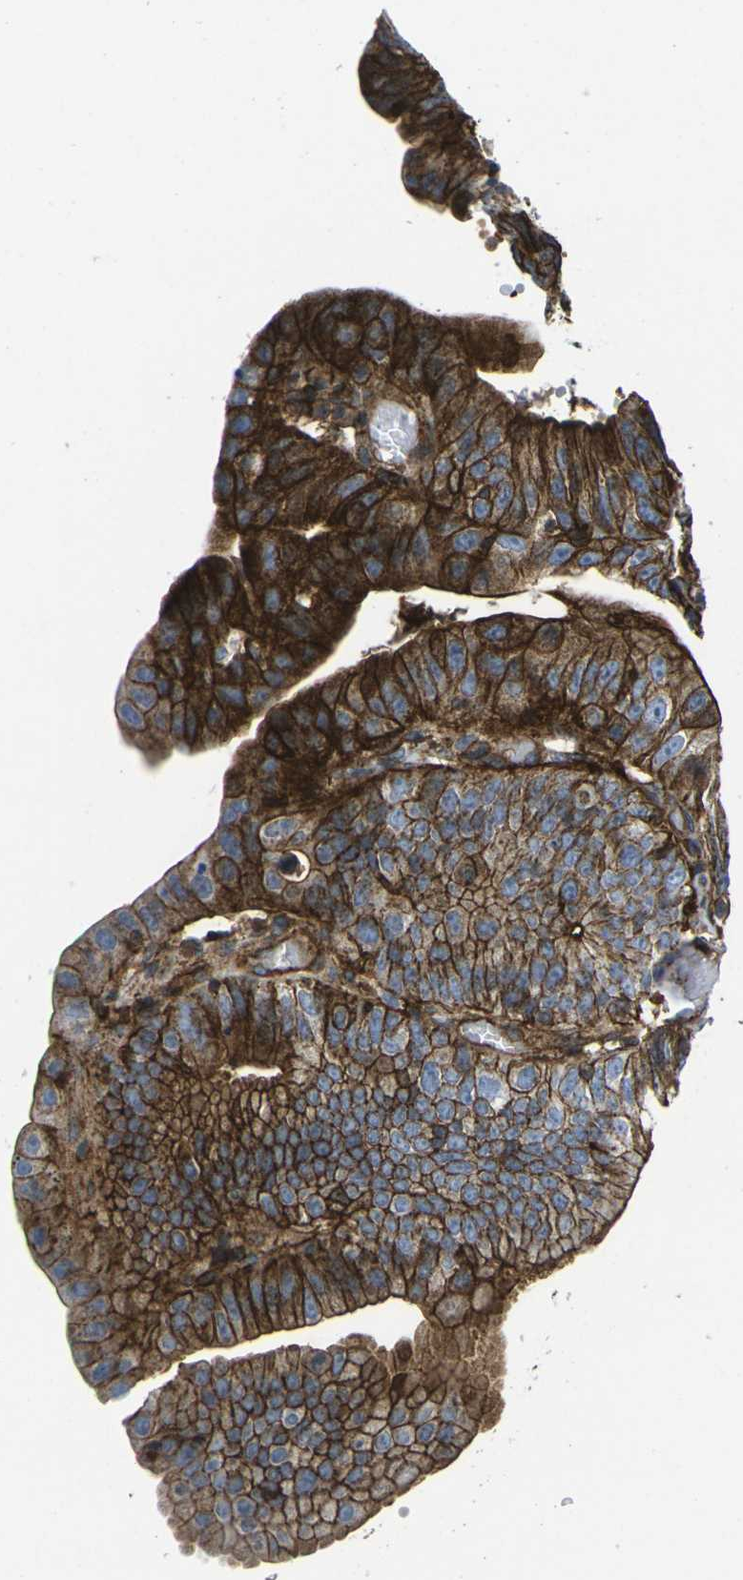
{"staining": {"intensity": "strong", "quantity": ">75%", "location": "cytoplasmic/membranous"}, "tissue": "stomach cancer", "cell_type": "Tumor cells", "image_type": "cancer", "snomed": [{"axis": "morphology", "description": "Adenocarcinoma, NOS"}, {"axis": "topography", "description": "Stomach"}], "caption": "High-power microscopy captured an immunohistochemistry micrograph of stomach cancer (adenocarcinoma), revealing strong cytoplasmic/membranous staining in about >75% of tumor cells.", "gene": "IQGAP1", "patient": {"sex": "male", "age": 59}}